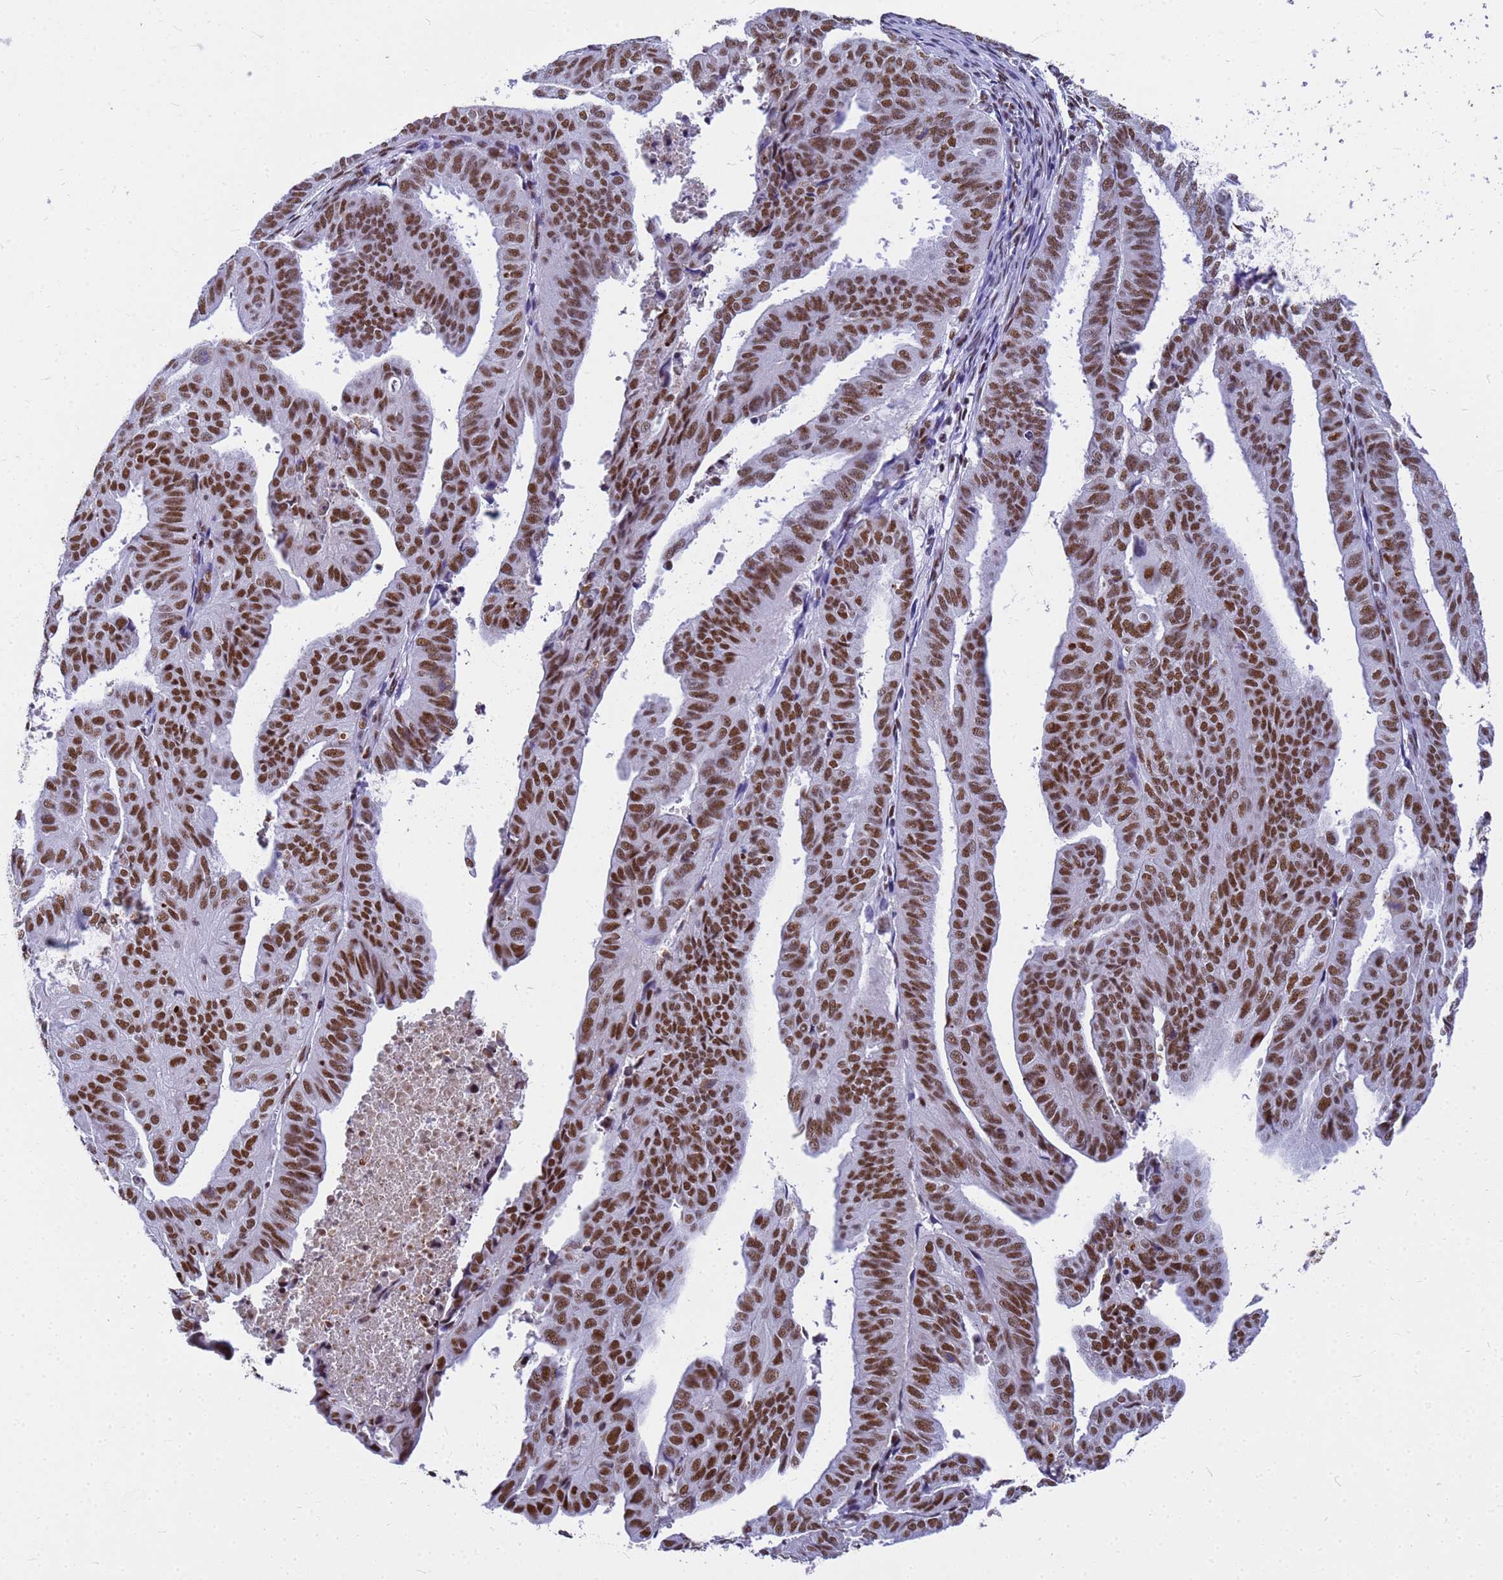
{"staining": {"intensity": "strong", "quantity": ">75%", "location": "nuclear"}, "tissue": "endometrial cancer", "cell_type": "Tumor cells", "image_type": "cancer", "snomed": [{"axis": "morphology", "description": "Adenocarcinoma, NOS"}, {"axis": "topography", "description": "Uterus"}], "caption": "An IHC image of neoplastic tissue is shown. Protein staining in brown highlights strong nuclear positivity in endometrial cancer within tumor cells. The staining was performed using DAB (3,3'-diaminobenzidine), with brown indicating positive protein expression. Nuclei are stained blue with hematoxylin.", "gene": "SART3", "patient": {"sex": "female", "age": 77}}